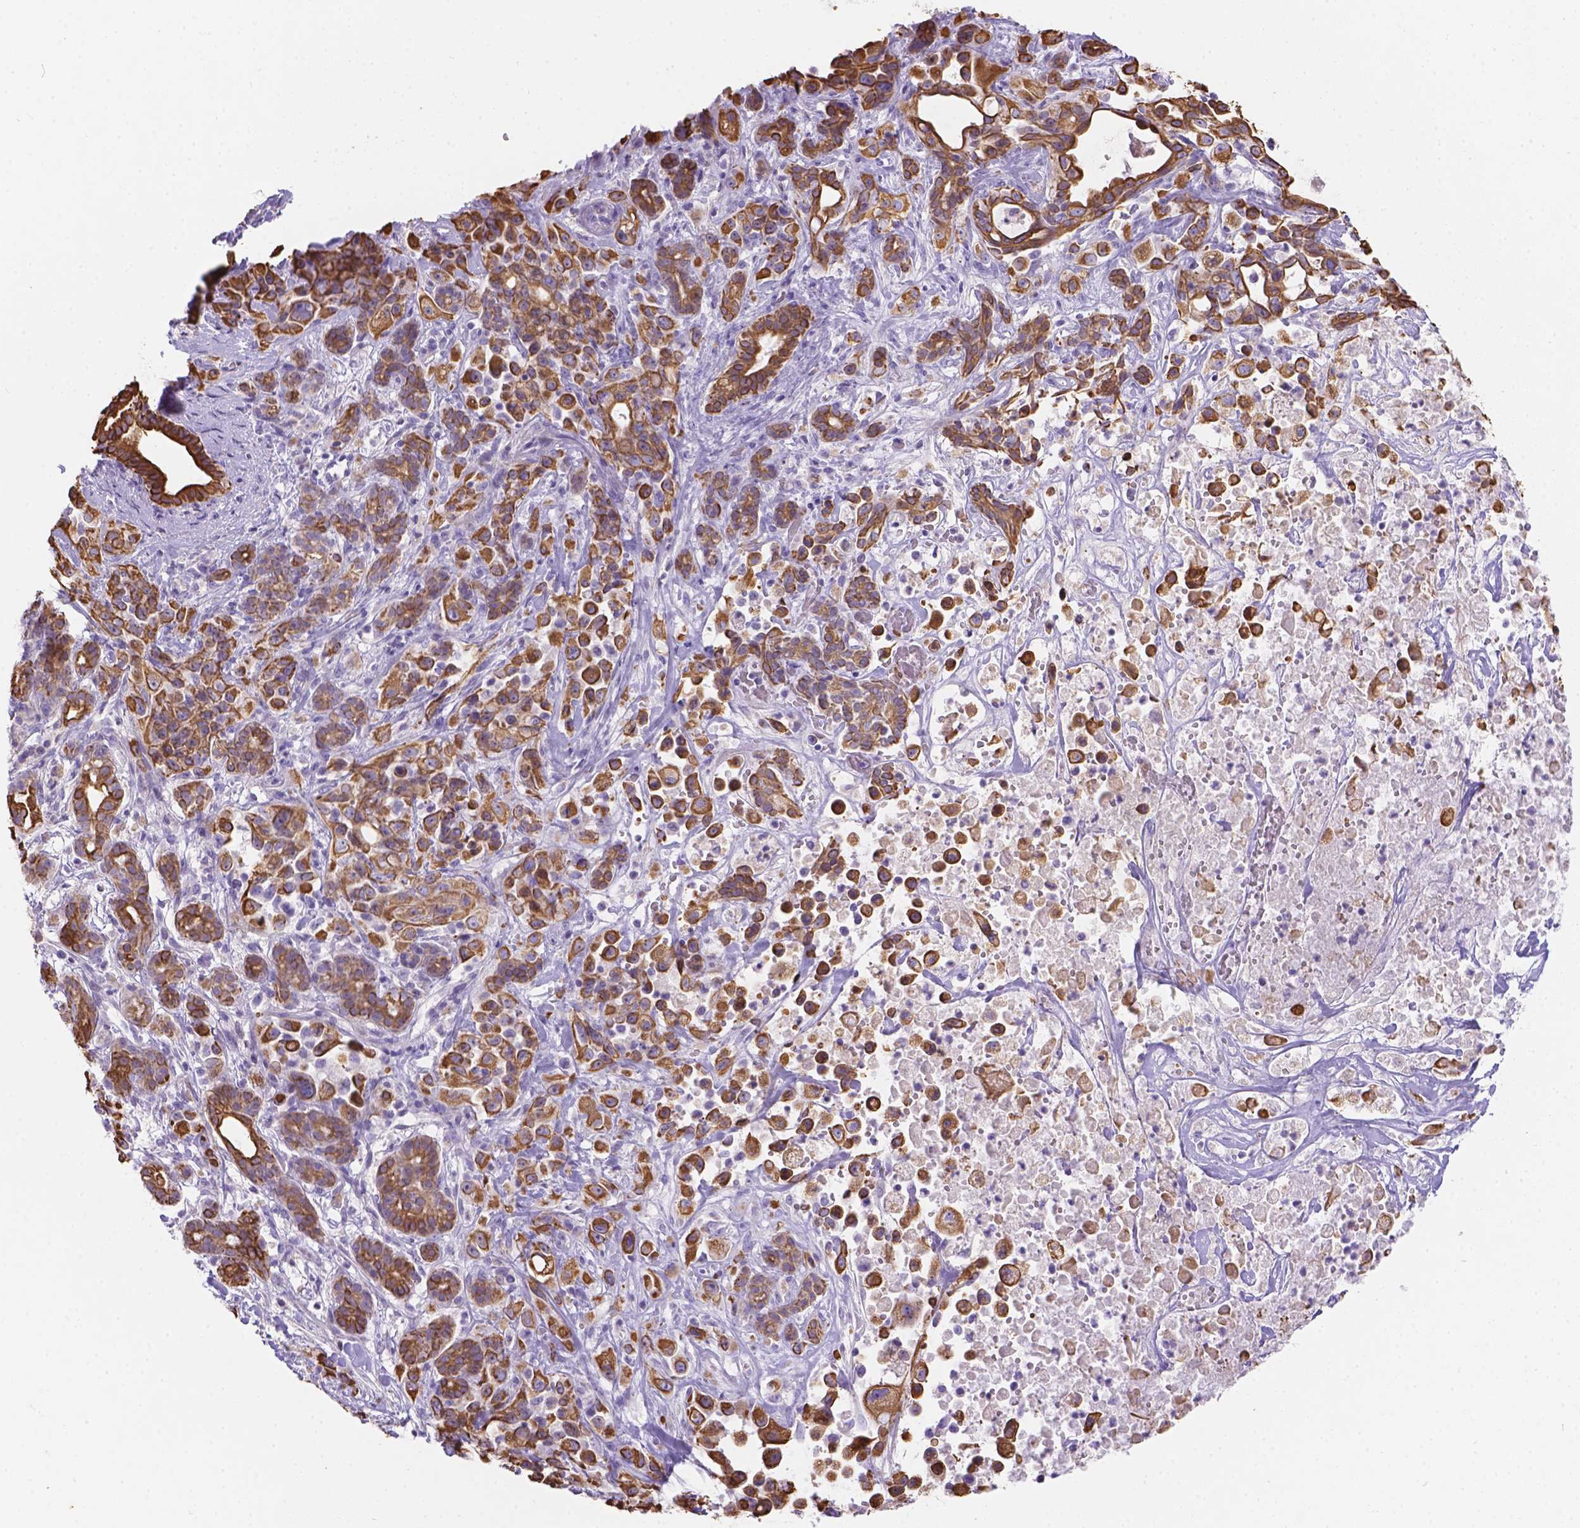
{"staining": {"intensity": "strong", "quantity": ">75%", "location": "cytoplasmic/membranous"}, "tissue": "pancreatic cancer", "cell_type": "Tumor cells", "image_type": "cancer", "snomed": [{"axis": "morphology", "description": "Adenocarcinoma, NOS"}, {"axis": "topography", "description": "Pancreas"}], "caption": "Immunohistochemistry (IHC) micrograph of human pancreatic cancer (adenocarcinoma) stained for a protein (brown), which reveals high levels of strong cytoplasmic/membranous staining in approximately >75% of tumor cells.", "gene": "DMWD", "patient": {"sex": "male", "age": 44}}